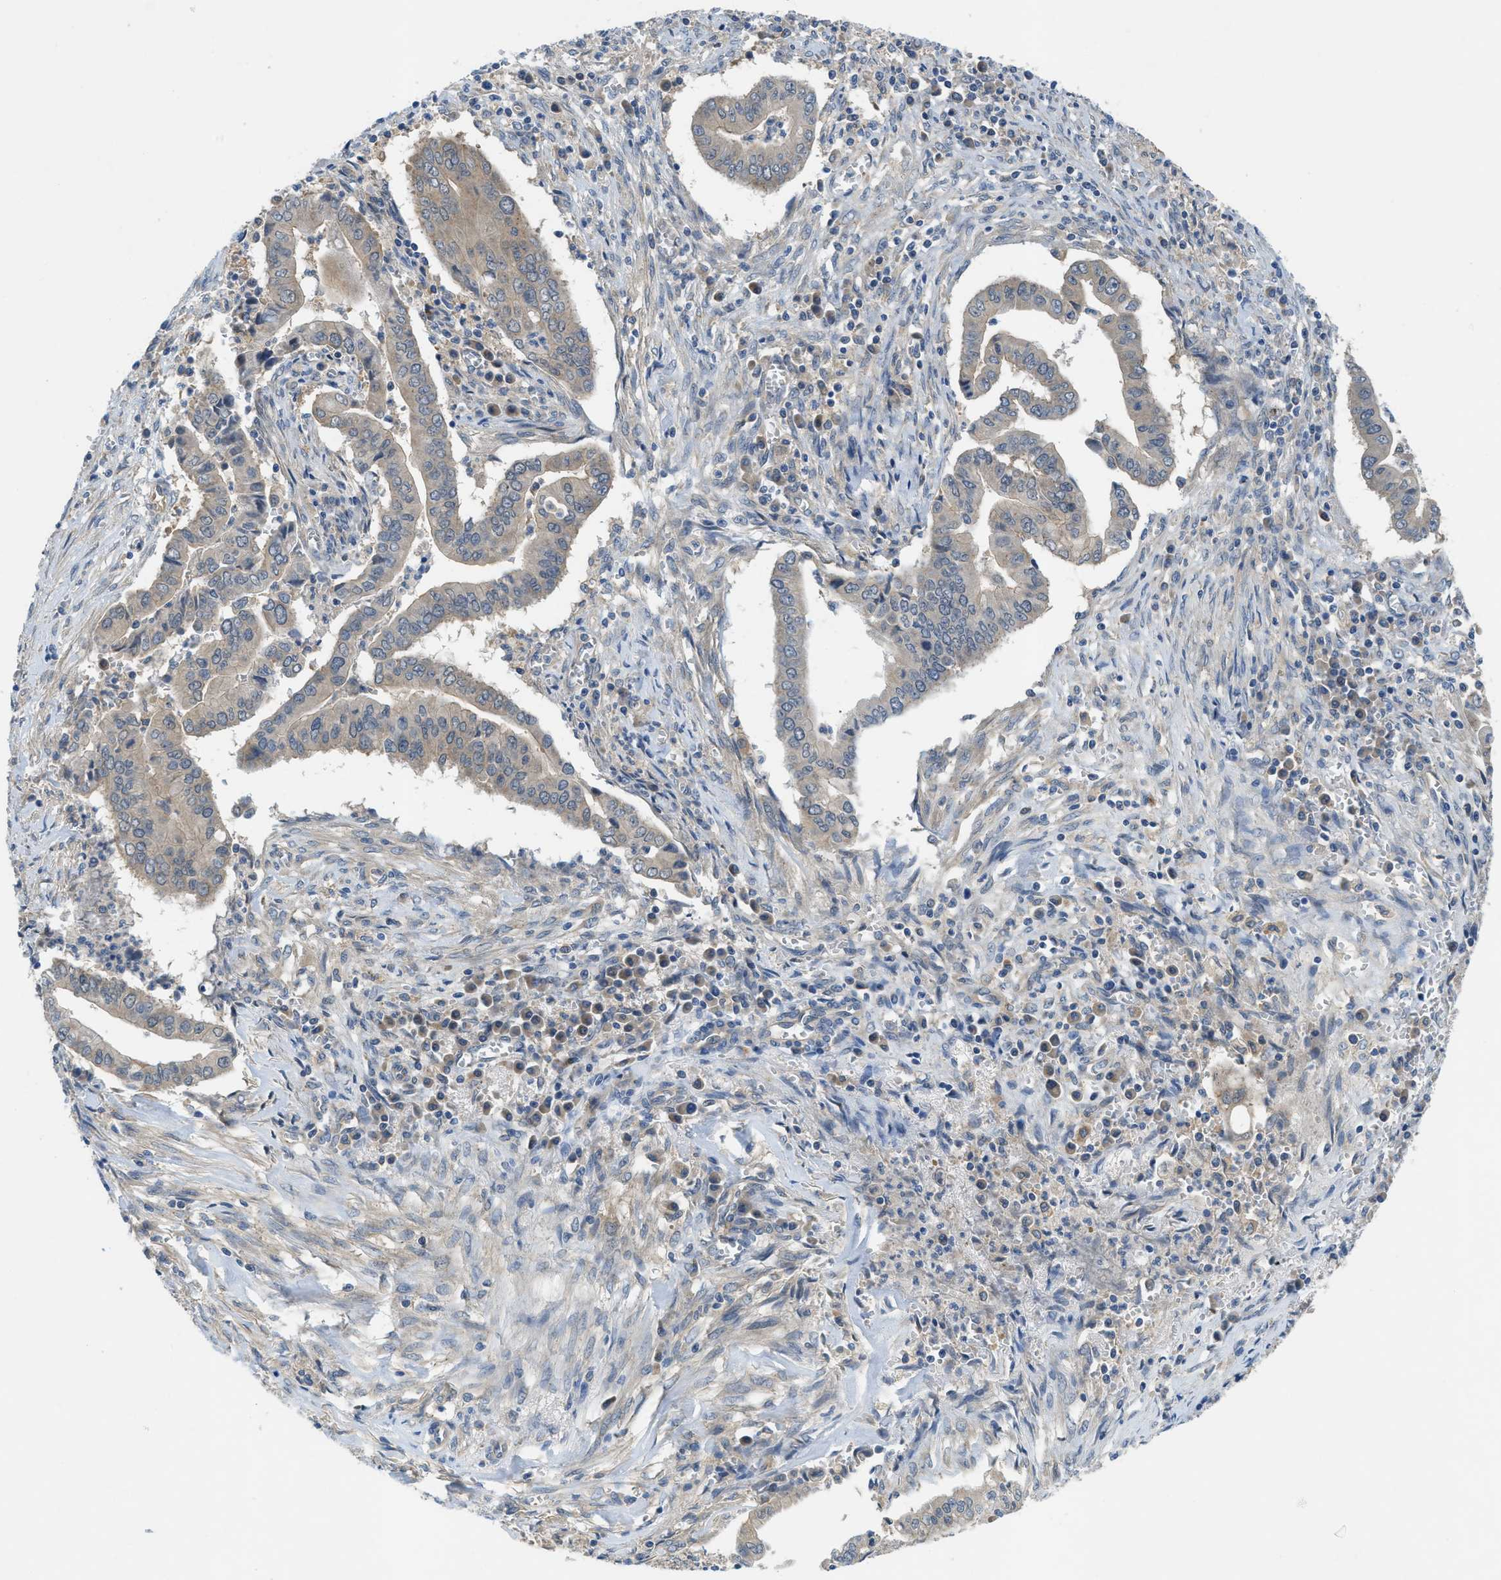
{"staining": {"intensity": "weak", "quantity": "<25%", "location": "cytoplasmic/membranous"}, "tissue": "cervical cancer", "cell_type": "Tumor cells", "image_type": "cancer", "snomed": [{"axis": "morphology", "description": "Adenocarcinoma, NOS"}, {"axis": "topography", "description": "Cervix"}], "caption": "Immunohistochemistry (IHC) histopathology image of neoplastic tissue: adenocarcinoma (cervical) stained with DAB shows no significant protein positivity in tumor cells.", "gene": "RIPK2", "patient": {"sex": "female", "age": 44}}